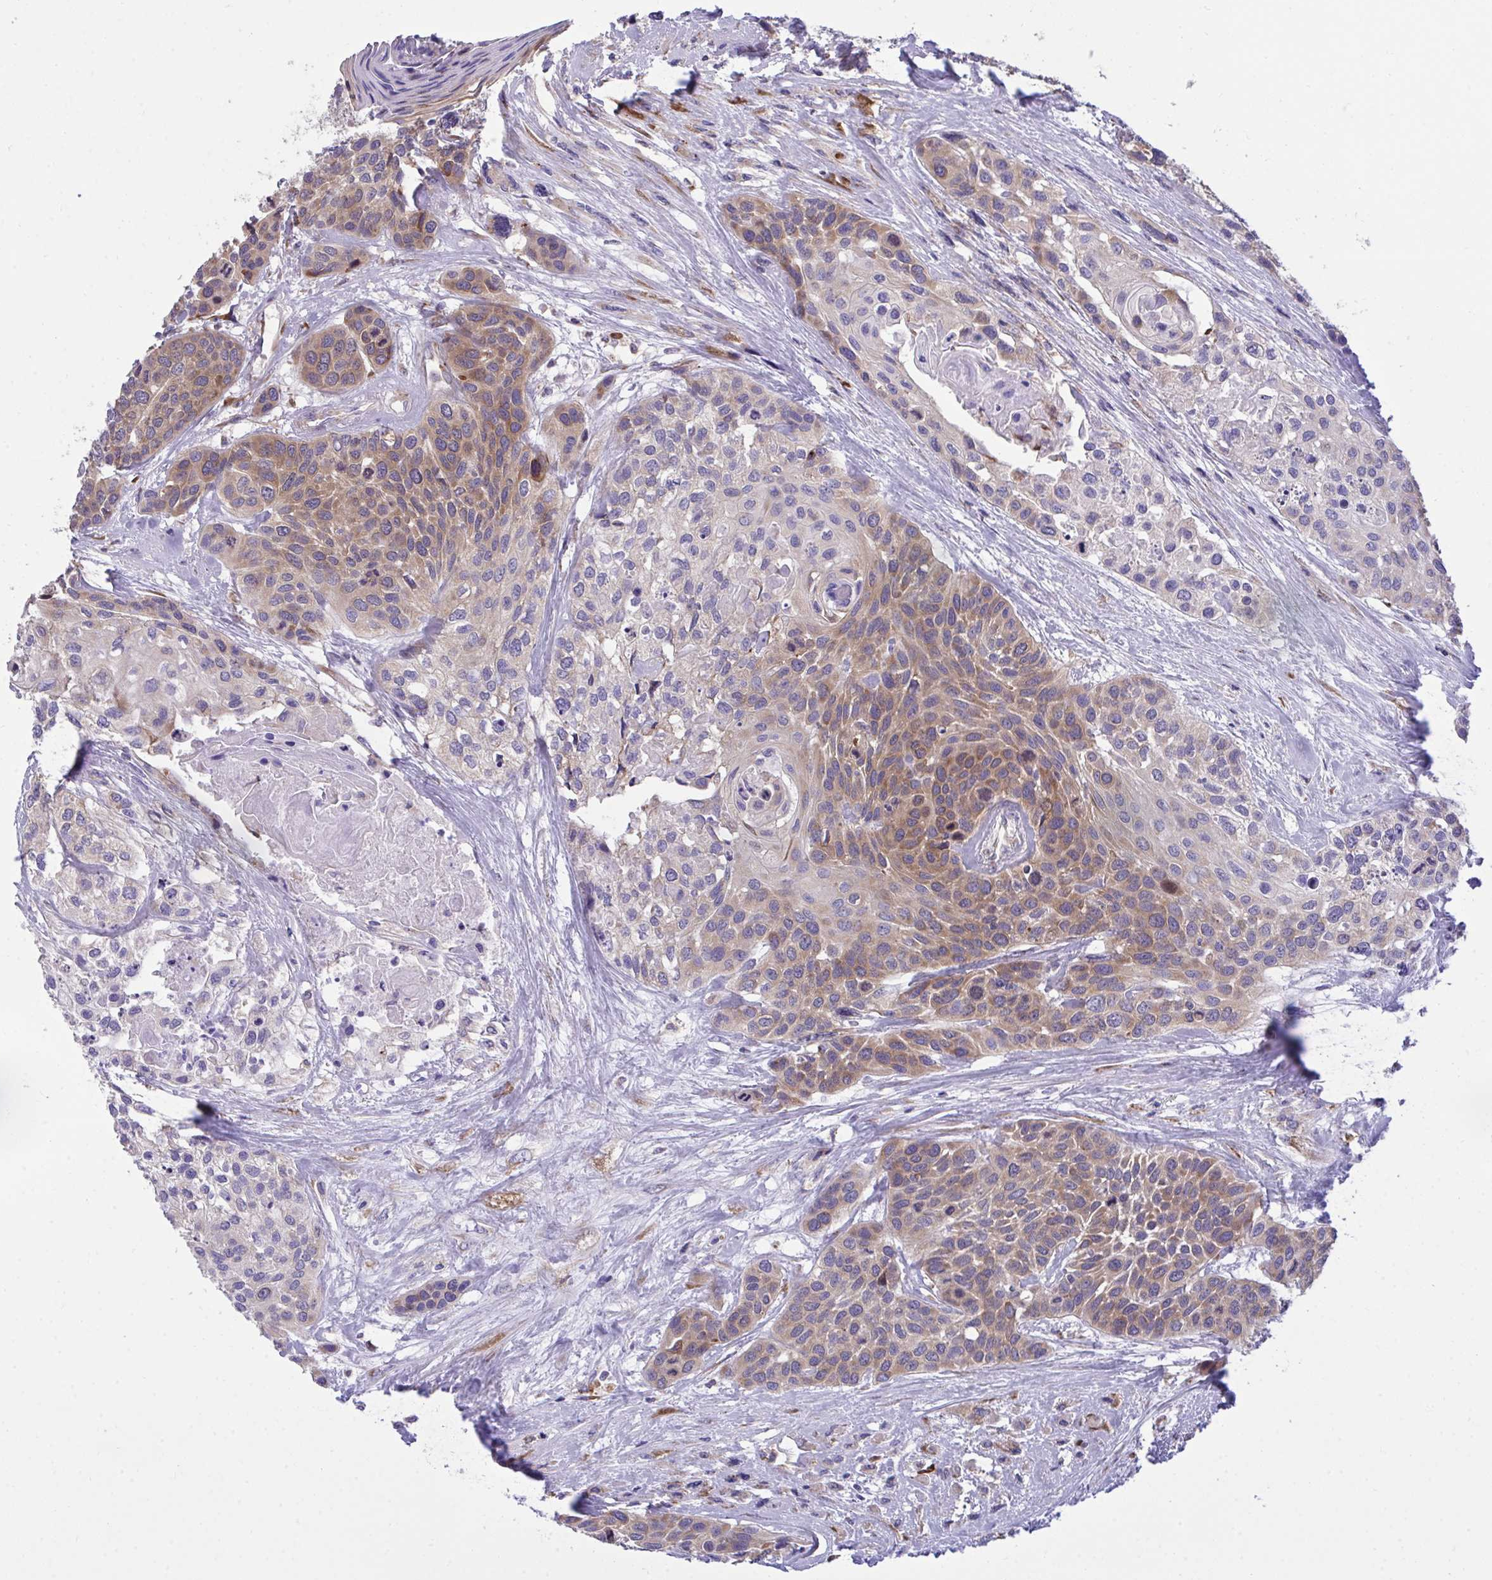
{"staining": {"intensity": "moderate", "quantity": "25%-75%", "location": "cytoplasmic/membranous"}, "tissue": "head and neck cancer", "cell_type": "Tumor cells", "image_type": "cancer", "snomed": [{"axis": "morphology", "description": "Squamous cell carcinoma, NOS"}, {"axis": "topography", "description": "Head-Neck"}], "caption": "Protein expression by immunohistochemistry (IHC) shows moderate cytoplasmic/membranous positivity in approximately 25%-75% of tumor cells in head and neck squamous cell carcinoma. (DAB IHC, brown staining for protein, blue staining for nuclei).", "gene": "RPS15", "patient": {"sex": "female", "age": 50}}